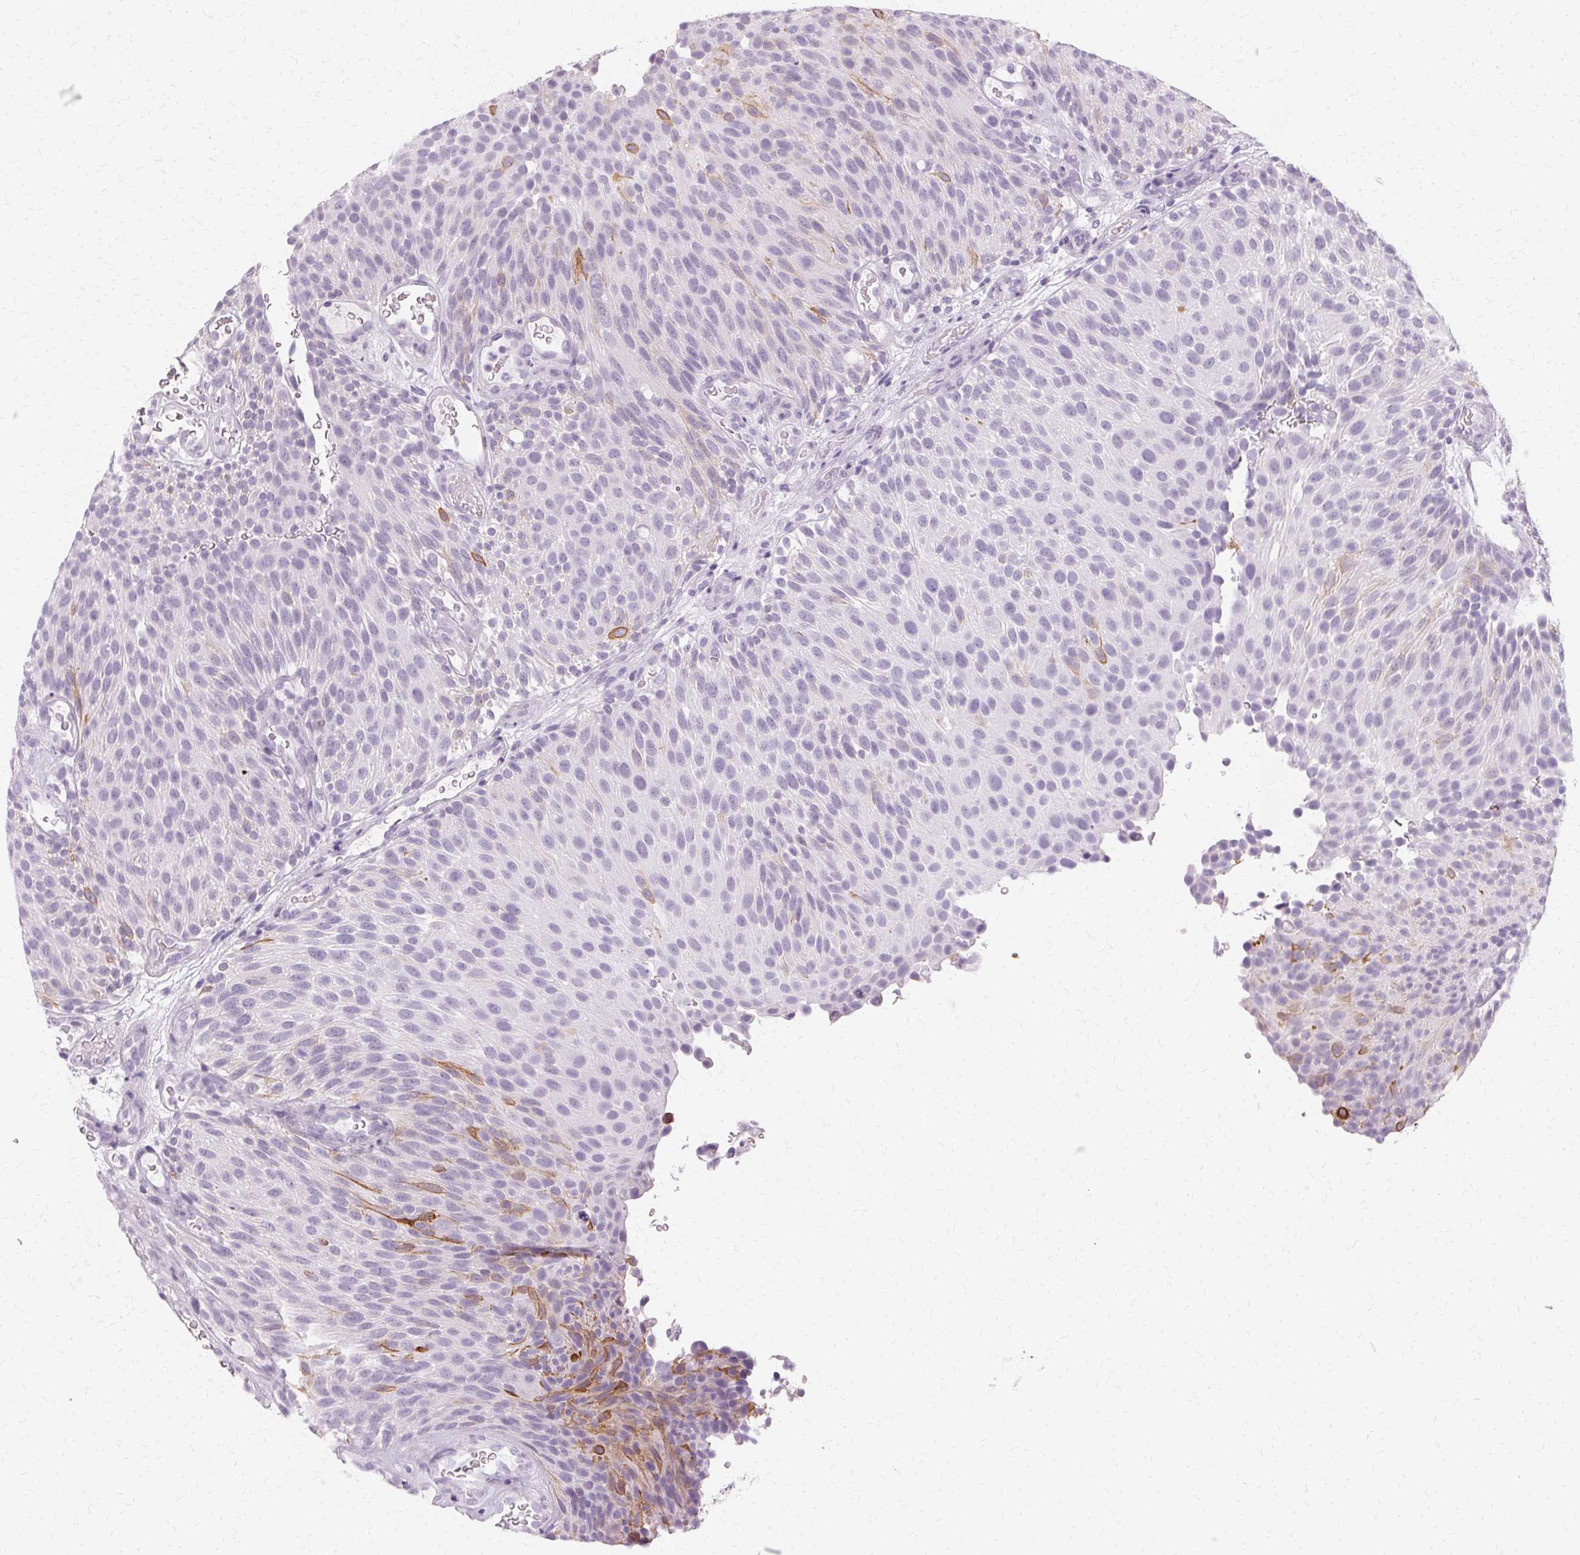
{"staining": {"intensity": "moderate", "quantity": "<25%", "location": "cytoplasmic/membranous"}, "tissue": "urothelial cancer", "cell_type": "Tumor cells", "image_type": "cancer", "snomed": [{"axis": "morphology", "description": "Urothelial carcinoma, Low grade"}, {"axis": "topography", "description": "Urinary bladder"}], "caption": "An image showing moderate cytoplasmic/membranous staining in about <25% of tumor cells in low-grade urothelial carcinoma, as visualized by brown immunohistochemical staining.", "gene": "KRT6C", "patient": {"sex": "male", "age": 78}}